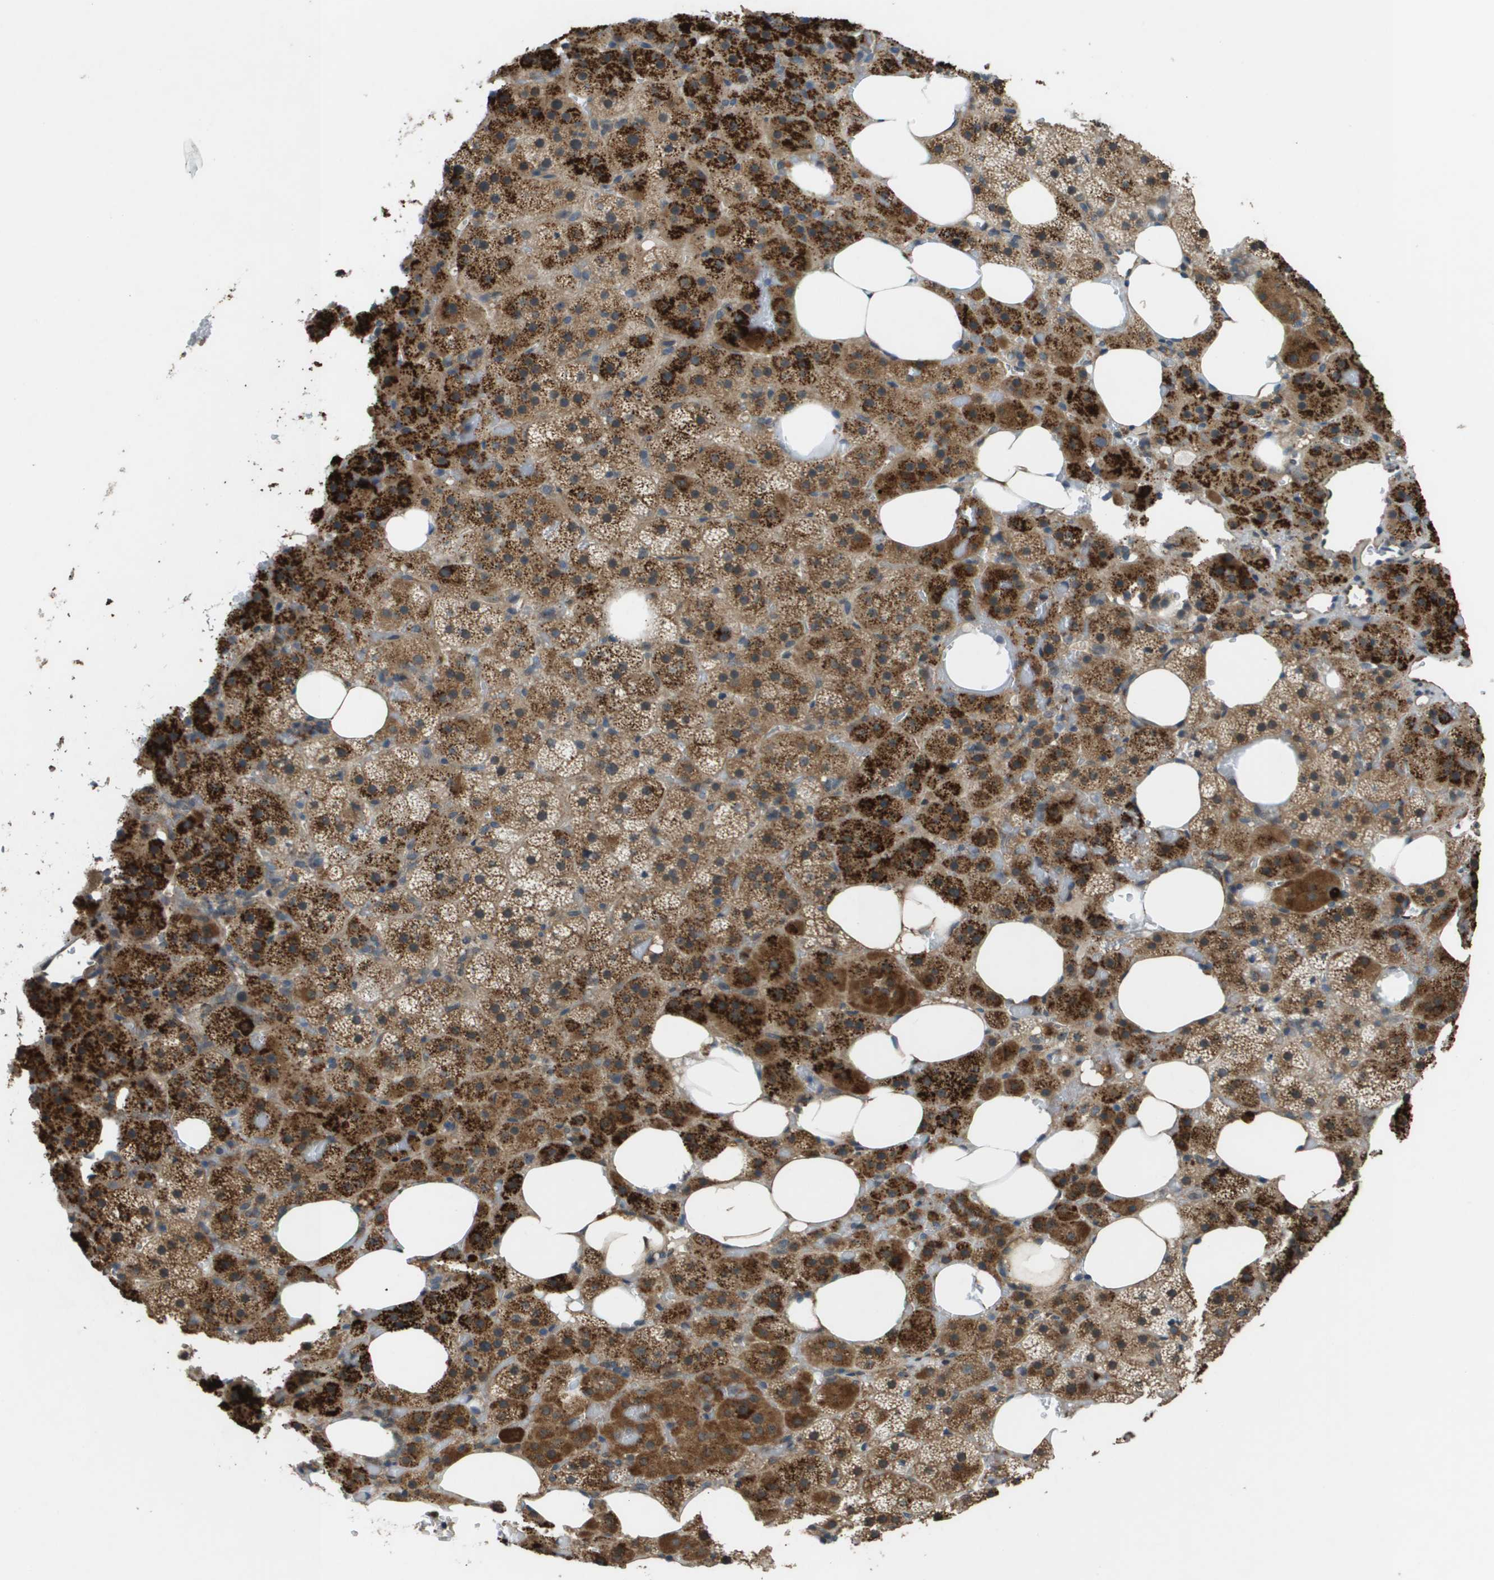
{"staining": {"intensity": "strong", "quantity": ">75%", "location": "cytoplasmic/membranous"}, "tissue": "adrenal gland", "cell_type": "Glandular cells", "image_type": "normal", "snomed": [{"axis": "morphology", "description": "Normal tissue, NOS"}, {"axis": "topography", "description": "Adrenal gland"}], "caption": "Brown immunohistochemical staining in benign adrenal gland demonstrates strong cytoplasmic/membranous expression in about >75% of glandular cells.", "gene": "CDKN2C", "patient": {"sex": "female", "age": 59}}